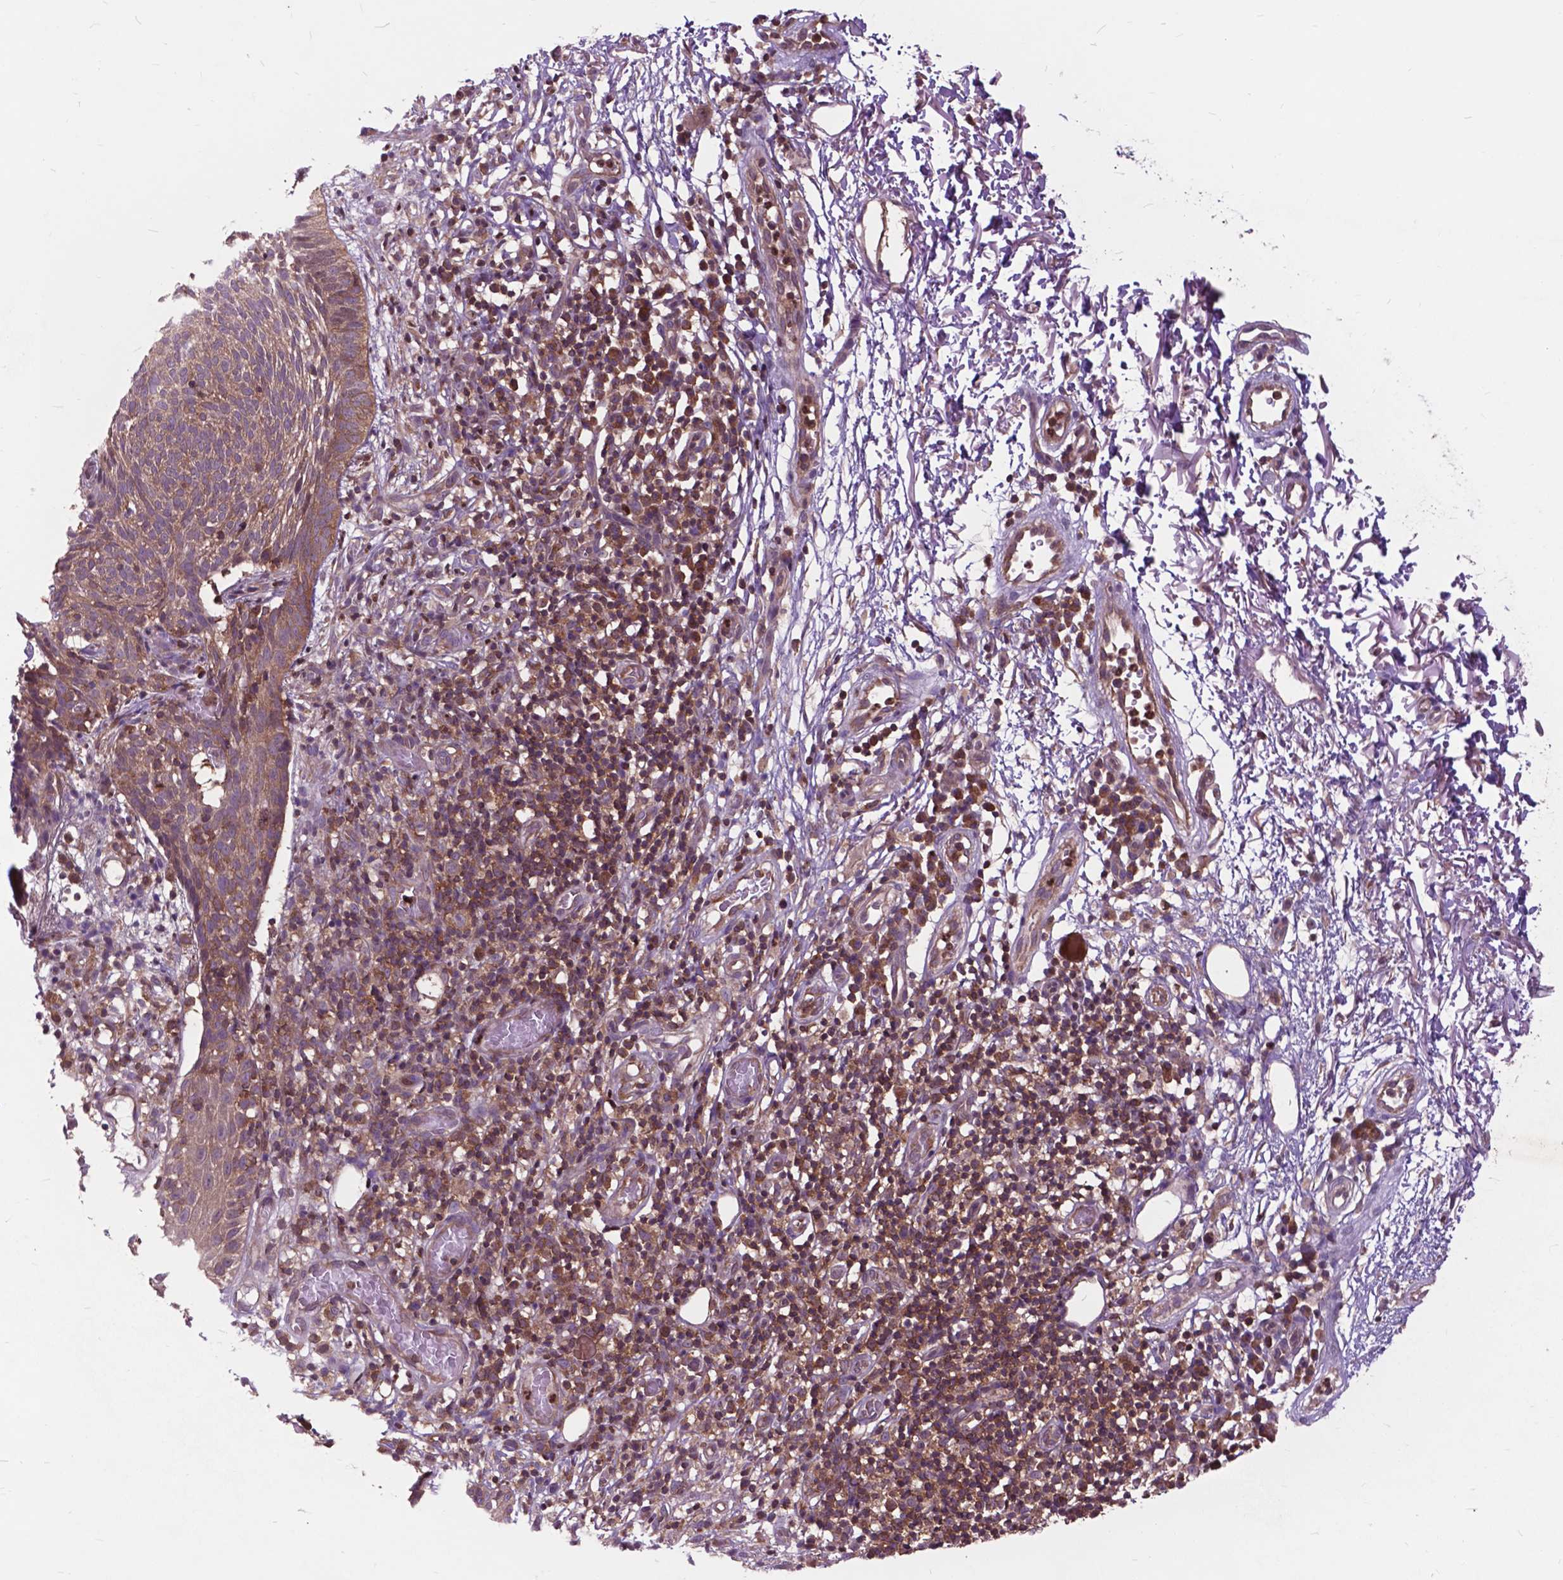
{"staining": {"intensity": "moderate", "quantity": ">75%", "location": "cytoplasmic/membranous"}, "tissue": "skin cancer", "cell_type": "Tumor cells", "image_type": "cancer", "snomed": [{"axis": "morphology", "description": "Normal tissue, NOS"}, {"axis": "morphology", "description": "Basal cell carcinoma"}, {"axis": "topography", "description": "Skin"}], "caption": "Tumor cells reveal medium levels of moderate cytoplasmic/membranous expression in about >75% of cells in skin cancer (basal cell carcinoma). The protein of interest is stained brown, and the nuclei are stained in blue (DAB (3,3'-diaminobenzidine) IHC with brightfield microscopy, high magnification).", "gene": "ARAF", "patient": {"sex": "male", "age": 68}}